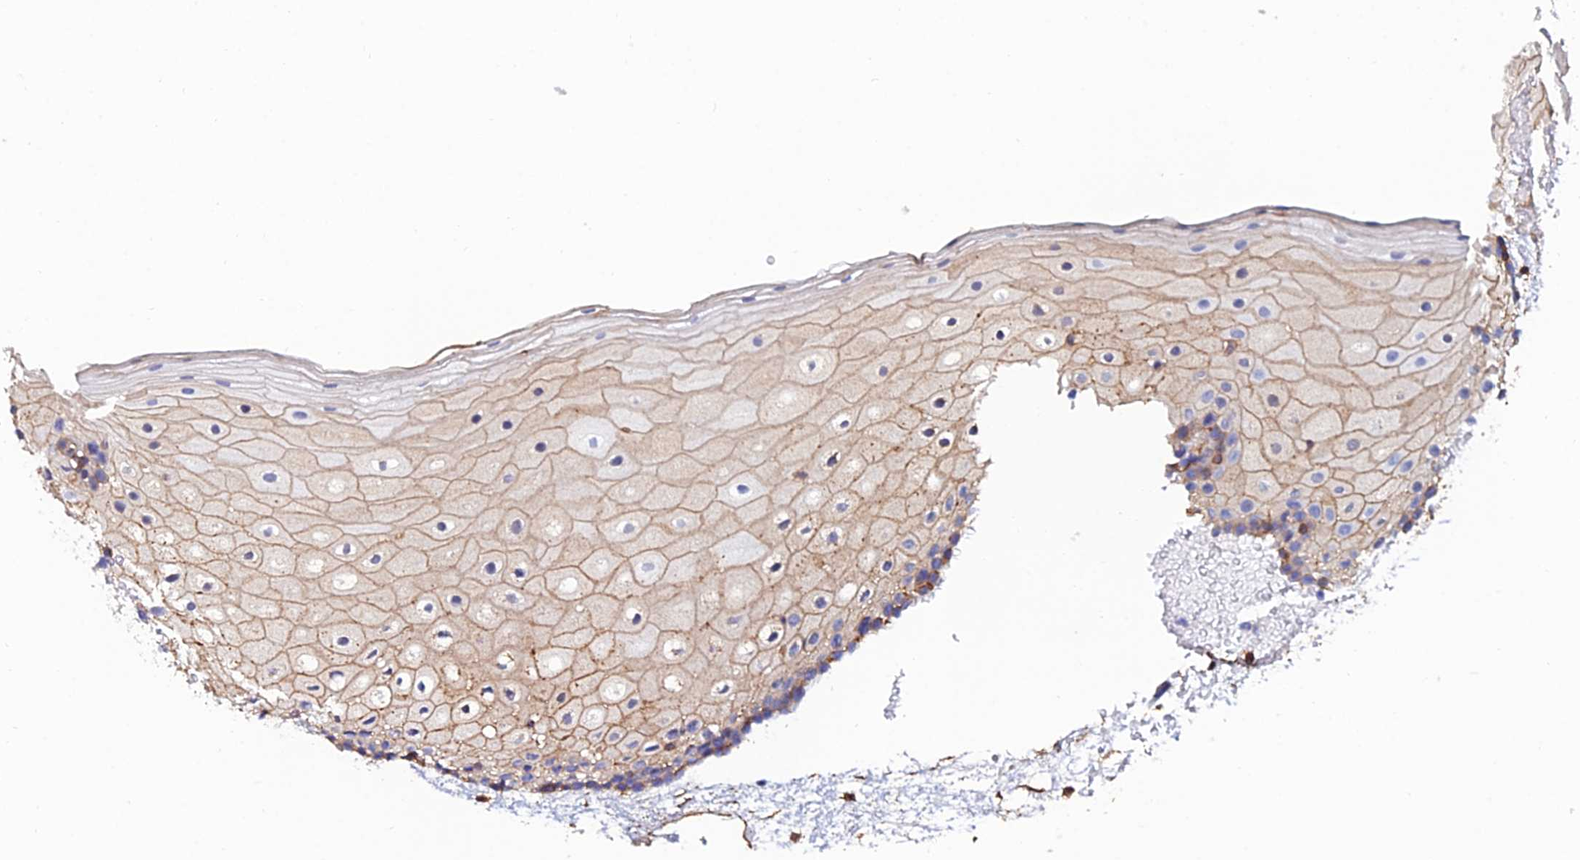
{"staining": {"intensity": "weak", "quantity": "25%-75%", "location": "cytoplasmic/membranous"}, "tissue": "oral mucosa", "cell_type": "Squamous epithelial cells", "image_type": "normal", "snomed": [{"axis": "morphology", "description": "Normal tissue, NOS"}, {"axis": "topography", "description": "Oral tissue"}], "caption": "Immunohistochemical staining of normal human oral mucosa reveals low levels of weak cytoplasmic/membranous staining in about 25%-75% of squamous epithelial cells. The staining was performed using DAB (3,3'-diaminobenzidine), with brown indicating positive protein expression. Nuclei are stained blue with hematoxylin.", "gene": "C6", "patient": {"sex": "female", "age": 70}}